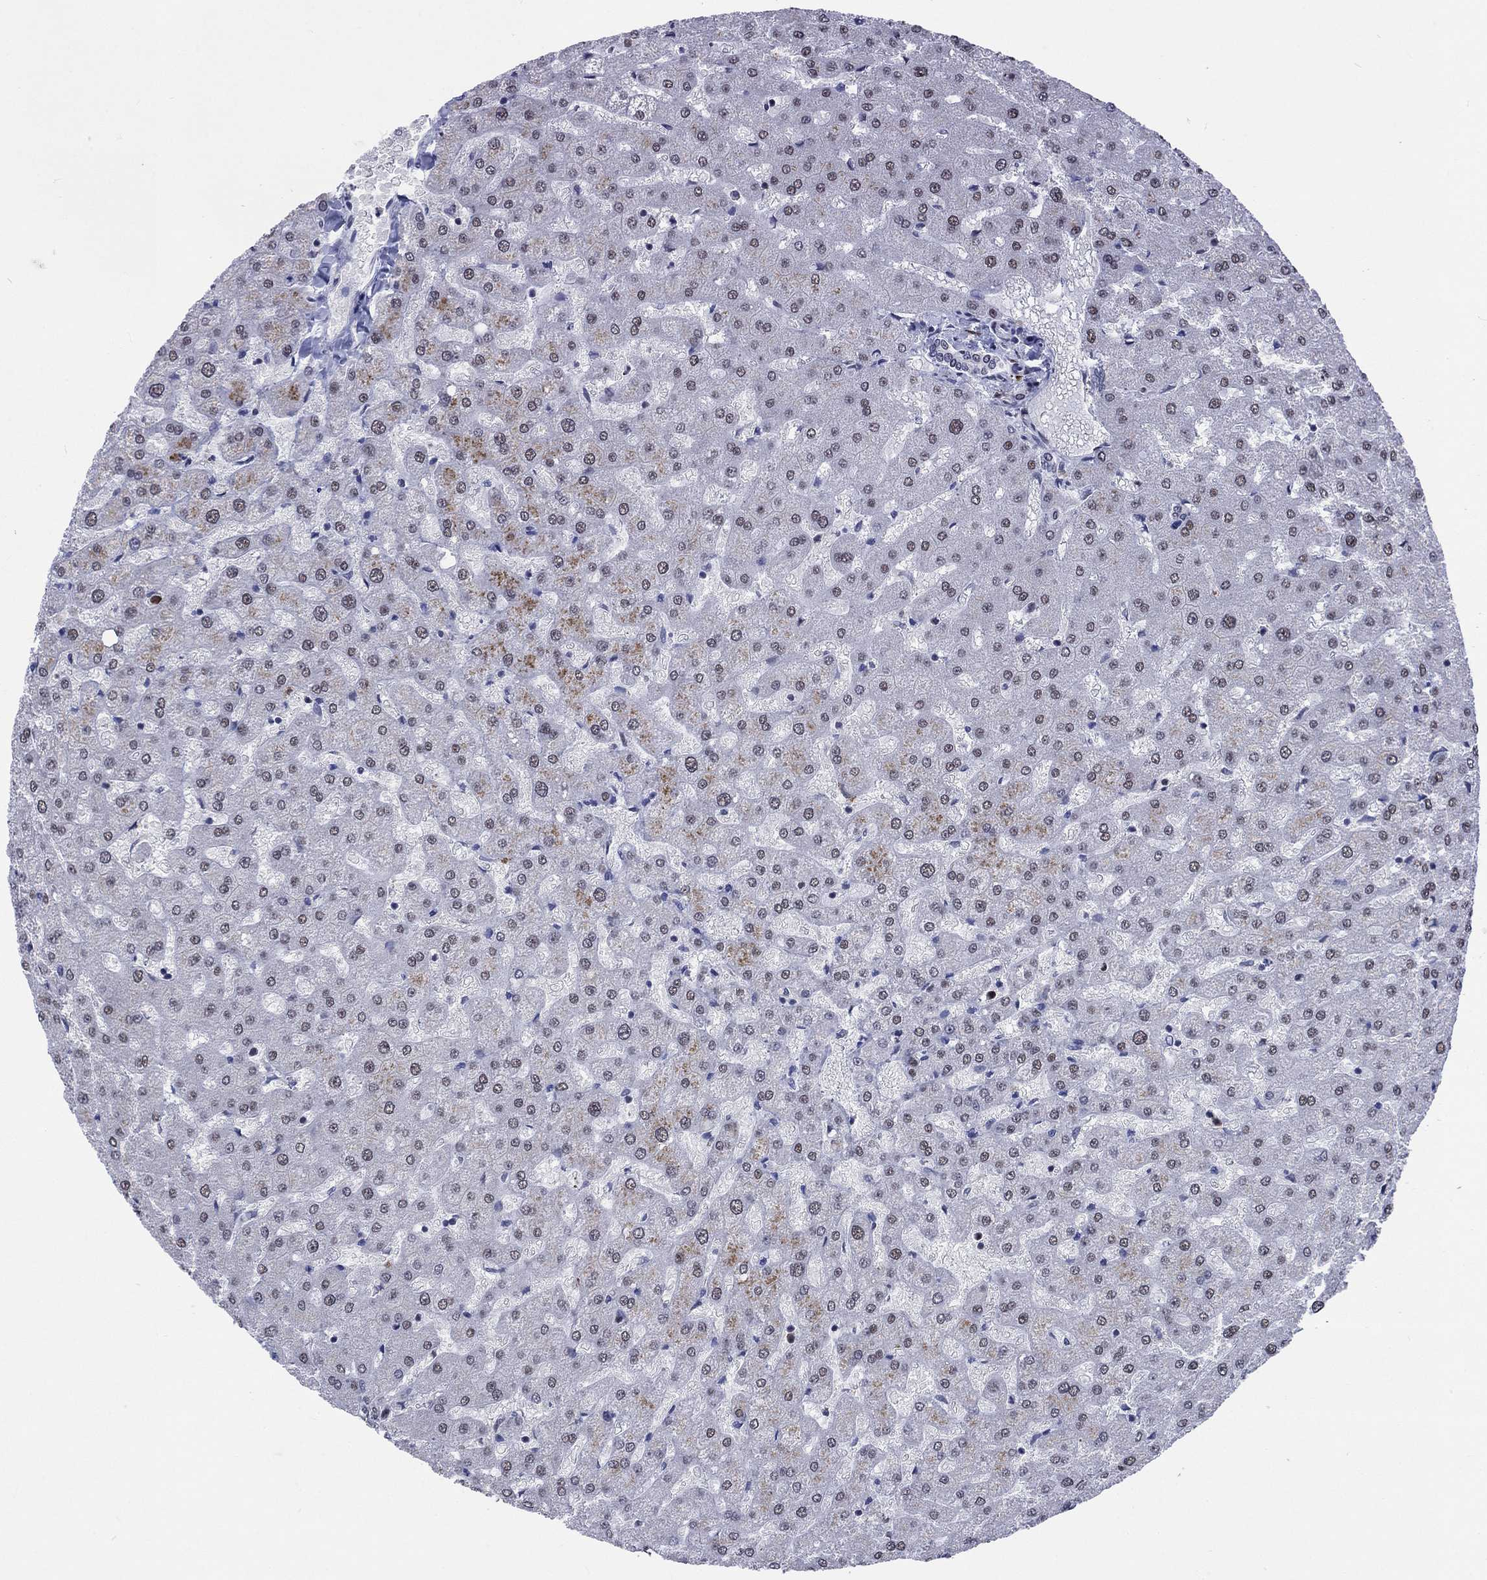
{"staining": {"intensity": "negative", "quantity": "none", "location": "none"}, "tissue": "liver", "cell_type": "Cholangiocytes", "image_type": "normal", "snomed": [{"axis": "morphology", "description": "Normal tissue, NOS"}, {"axis": "topography", "description": "Liver"}], "caption": "The photomicrograph demonstrates no staining of cholangiocytes in unremarkable liver.", "gene": "HCFC1", "patient": {"sex": "female", "age": 50}}